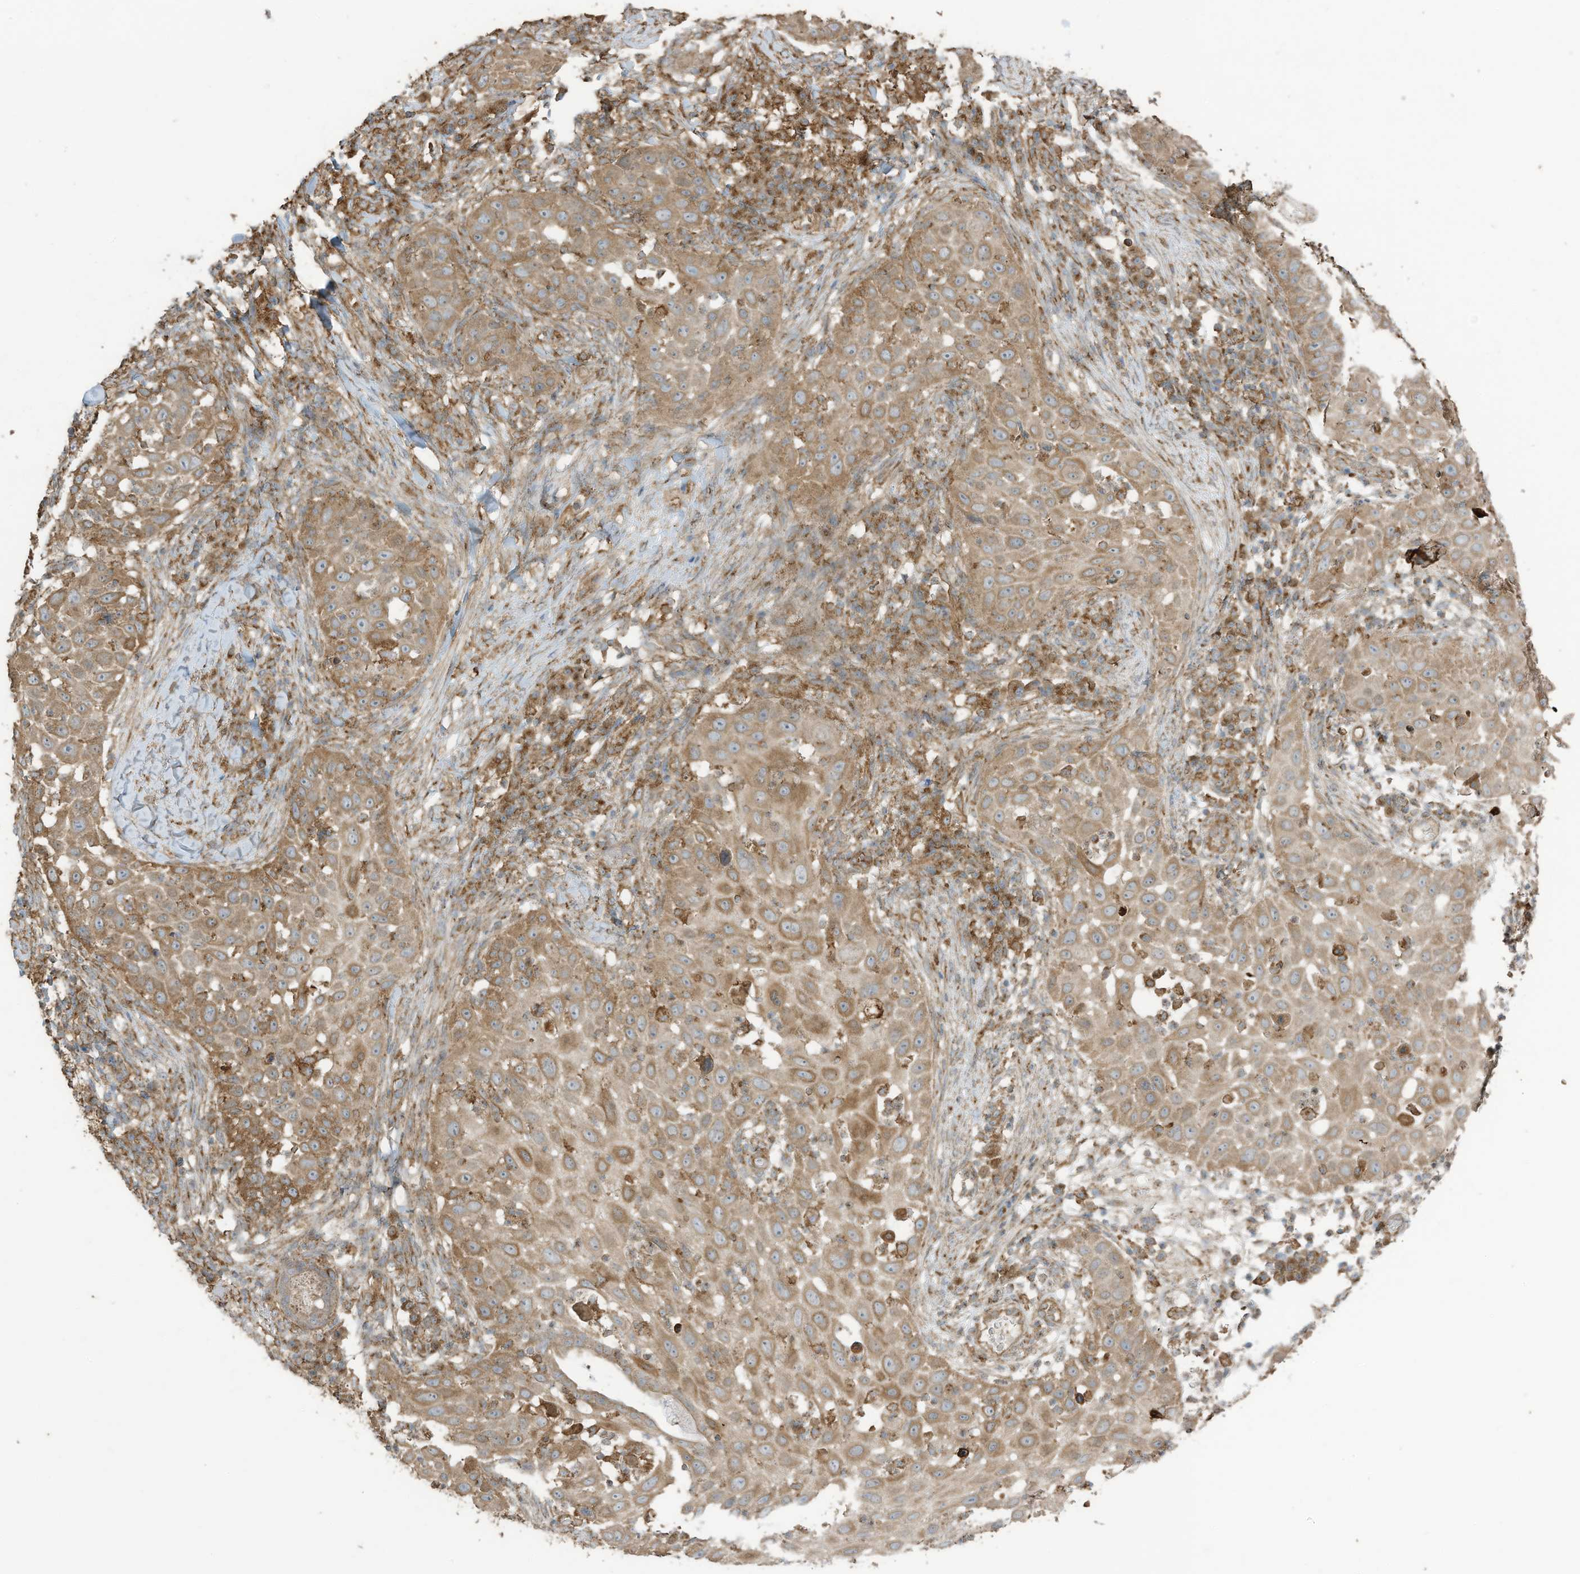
{"staining": {"intensity": "moderate", "quantity": ">75%", "location": "cytoplasmic/membranous"}, "tissue": "skin cancer", "cell_type": "Tumor cells", "image_type": "cancer", "snomed": [{"axis": "morphology", "description": "Squamous cell carcinoma, NOS"}, {"axis": "topography", "description": "Skin"}], "caption": "About >75% of tumor cells in human skin cancer display moderate cytoplasmic/membranous protein expression as visualized by brown immunohistochemical staining.", "gene": "CGAS", "patient": {"sex": "female", "age": 44}}